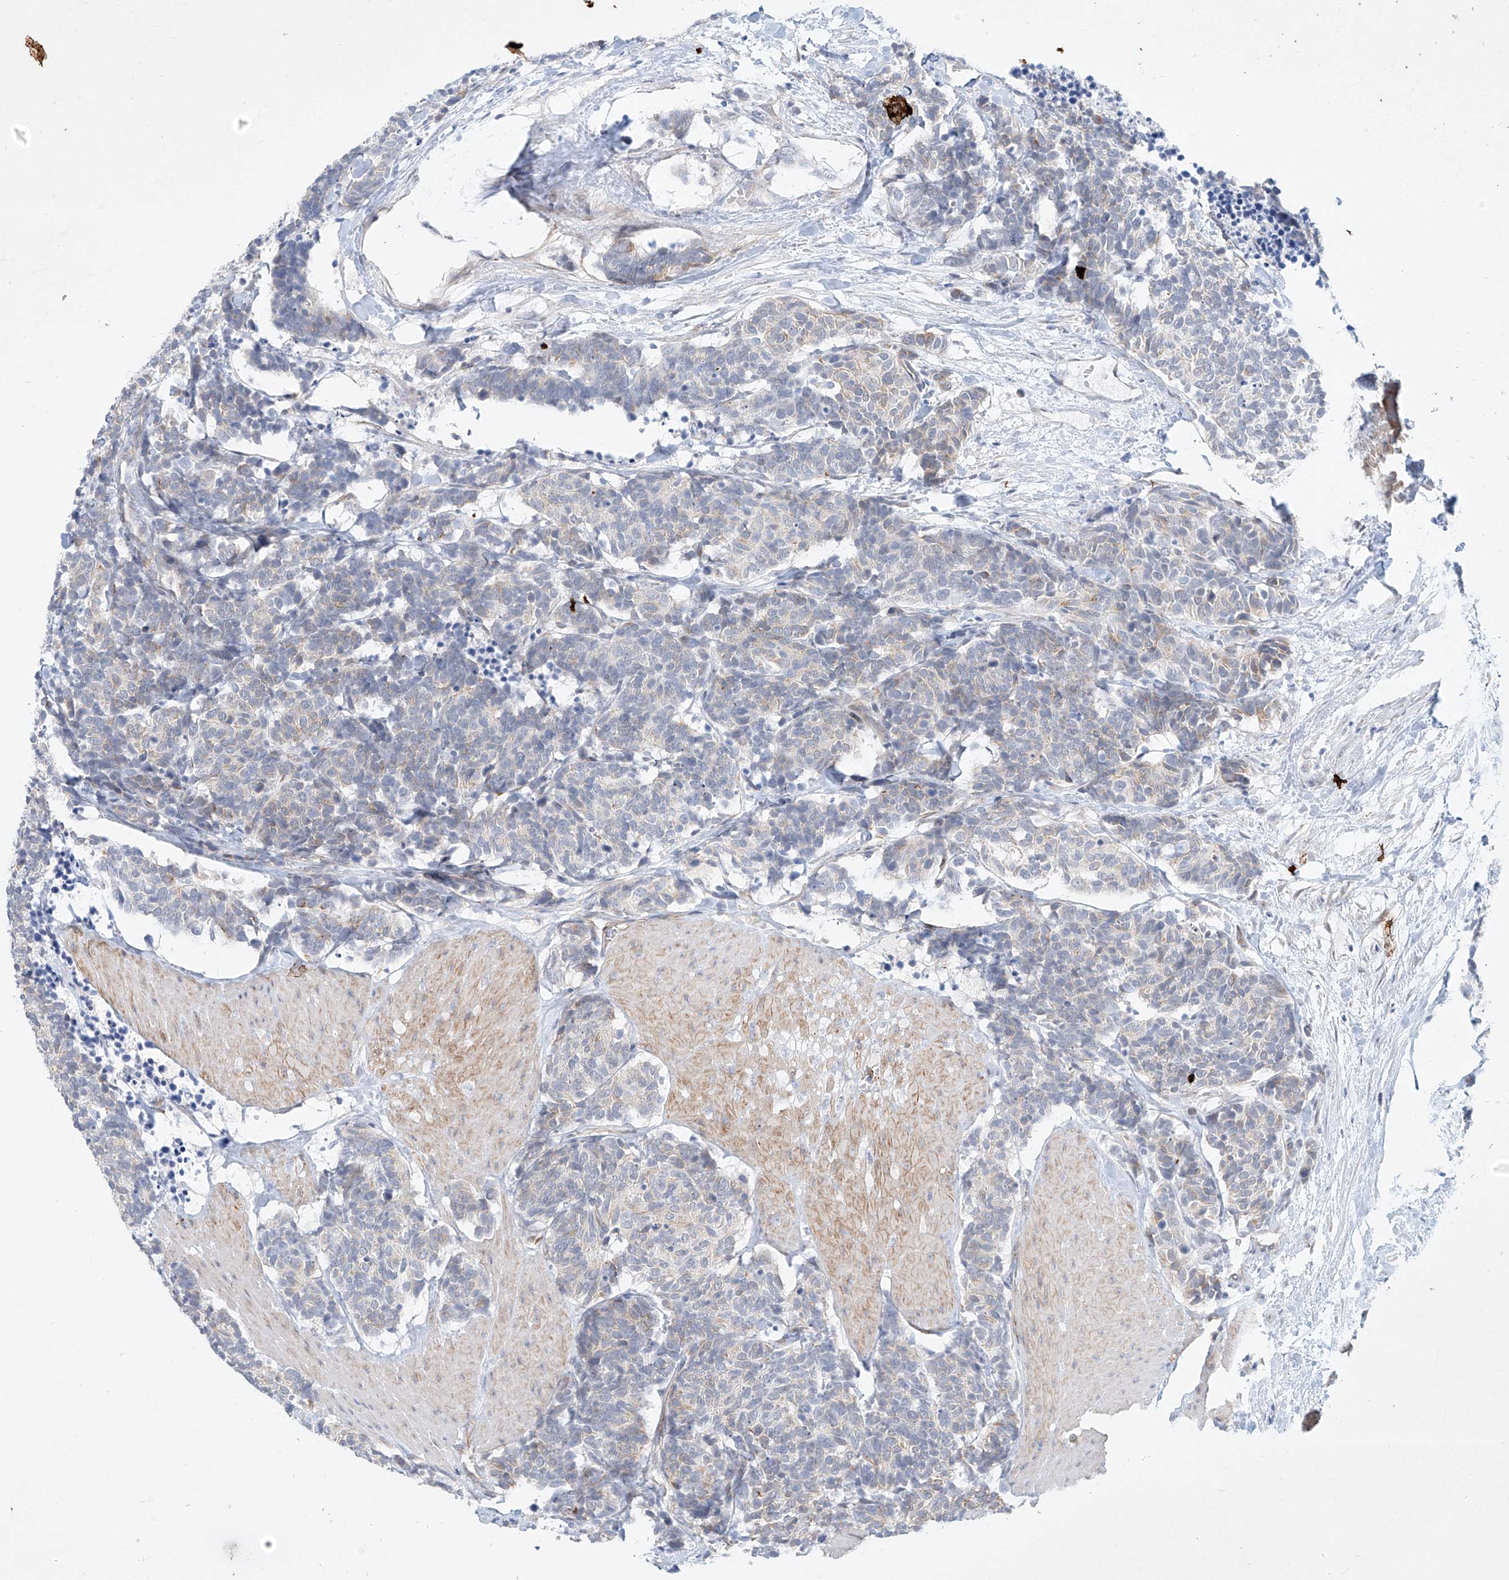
{"staining": {"intensity": "negative", "quantity": "none", "location": "none"}, "tissue": "carcinoid", "cell_type": "Tumor cells", "image_type": "cancer", "snomed": [{"axis": "morphology", "description": "Carcinoma, NOS"}, {"axis": "morphology", "description": "Carcinoid, malignant, NOS"}, {"axis": "topography", "description": "Urinary bladder"}], "caption": "Human carcinoma stained for a protein using immunohistochemistry (IHC) displays no staining in tumor cells.", "gene": "REEP2", "patient": {"sex": "male", "age": 57}}